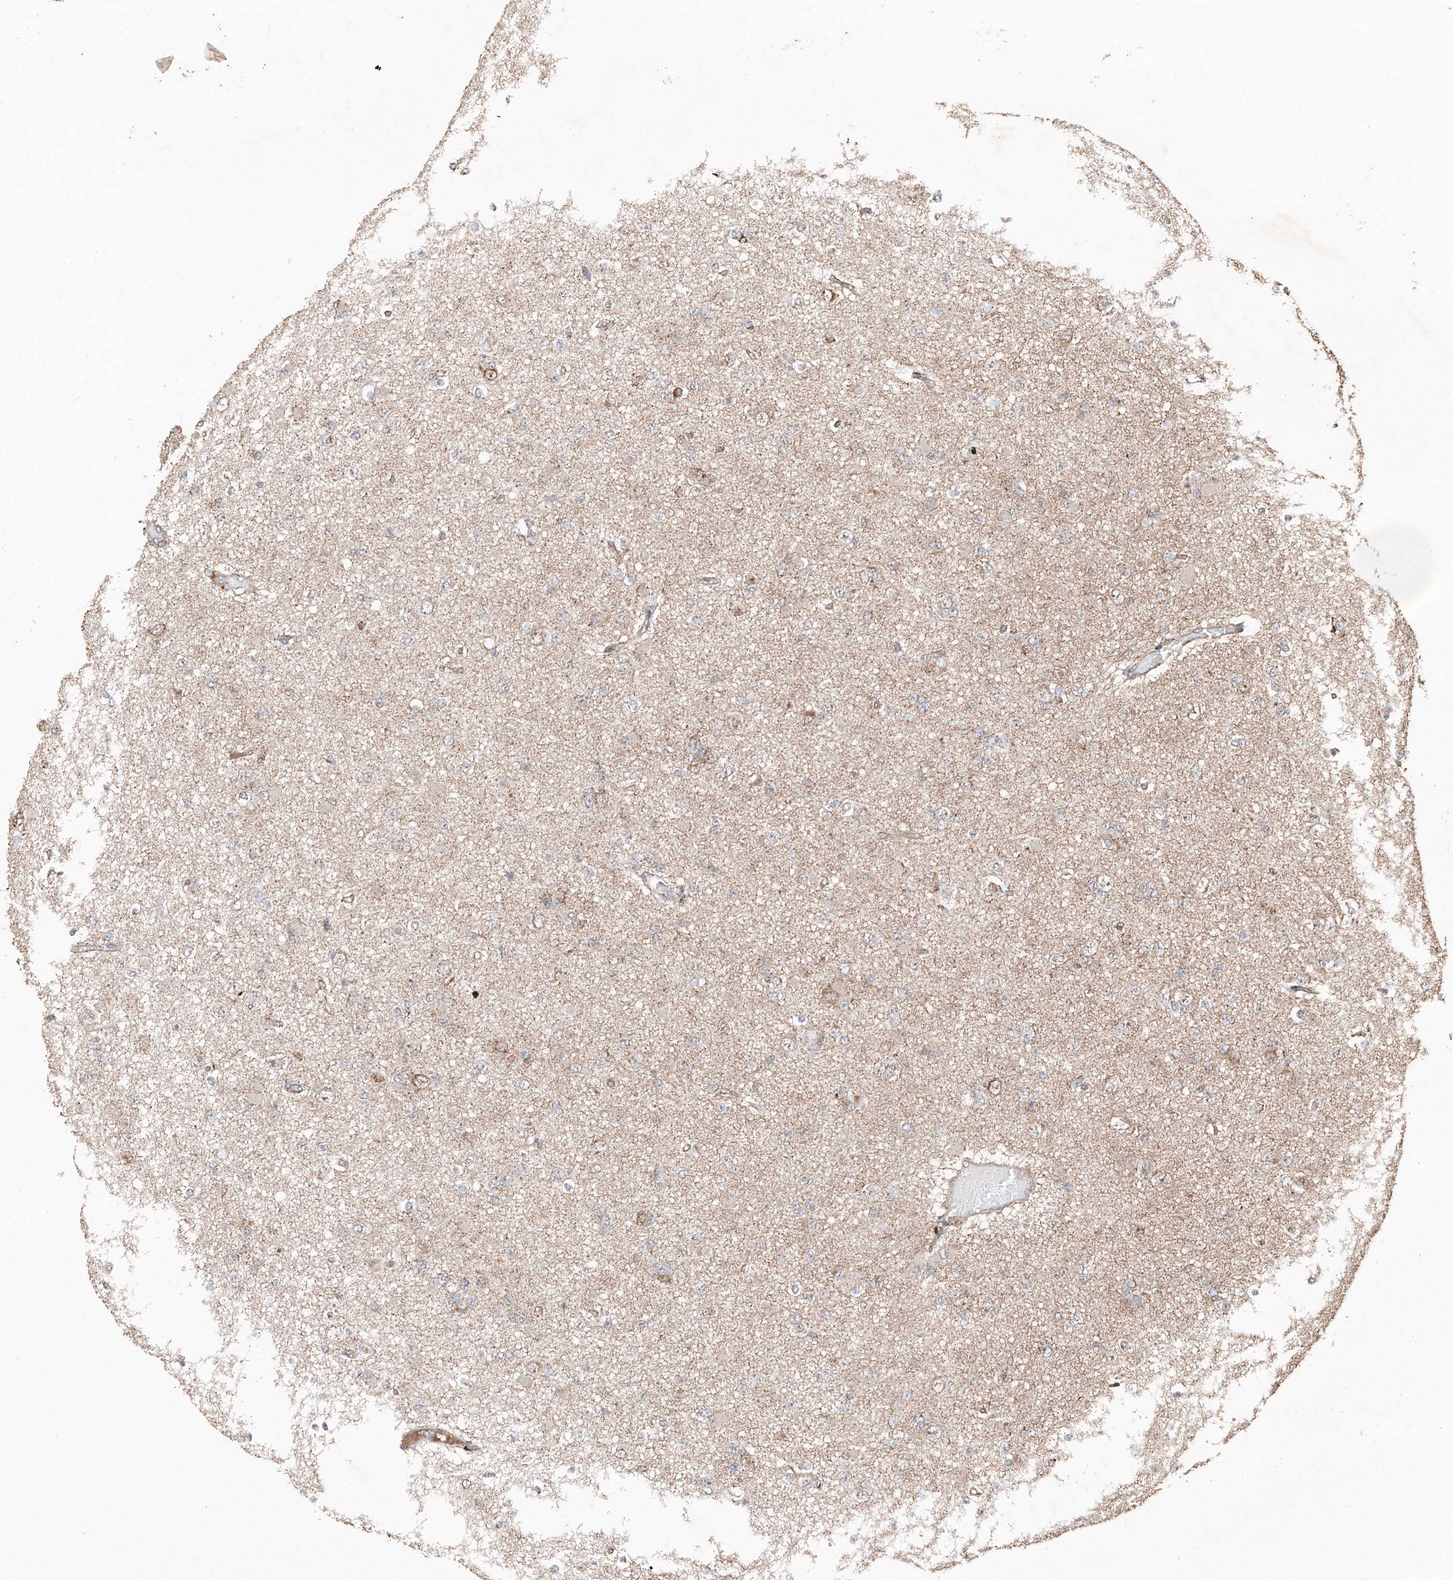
{"staining": {"intensity": "weak", "quantity": "<25%", "location": "cytoplasmic/membranous"}, "tissue": "glioma", "cell_type": "Tumor cells", "image_type": "cancer", "snomed": [{"axis": "morphology", "description": "Glioma, malignant, Low grade"}, {"axis": "topography", "description": "Brain"}], "caption": "Human glioma stained for a protein using IHC shows no positivity in tumor cells.", "gene": "ZSCAN29", "patient": {"sex": "female", "age": 22}}